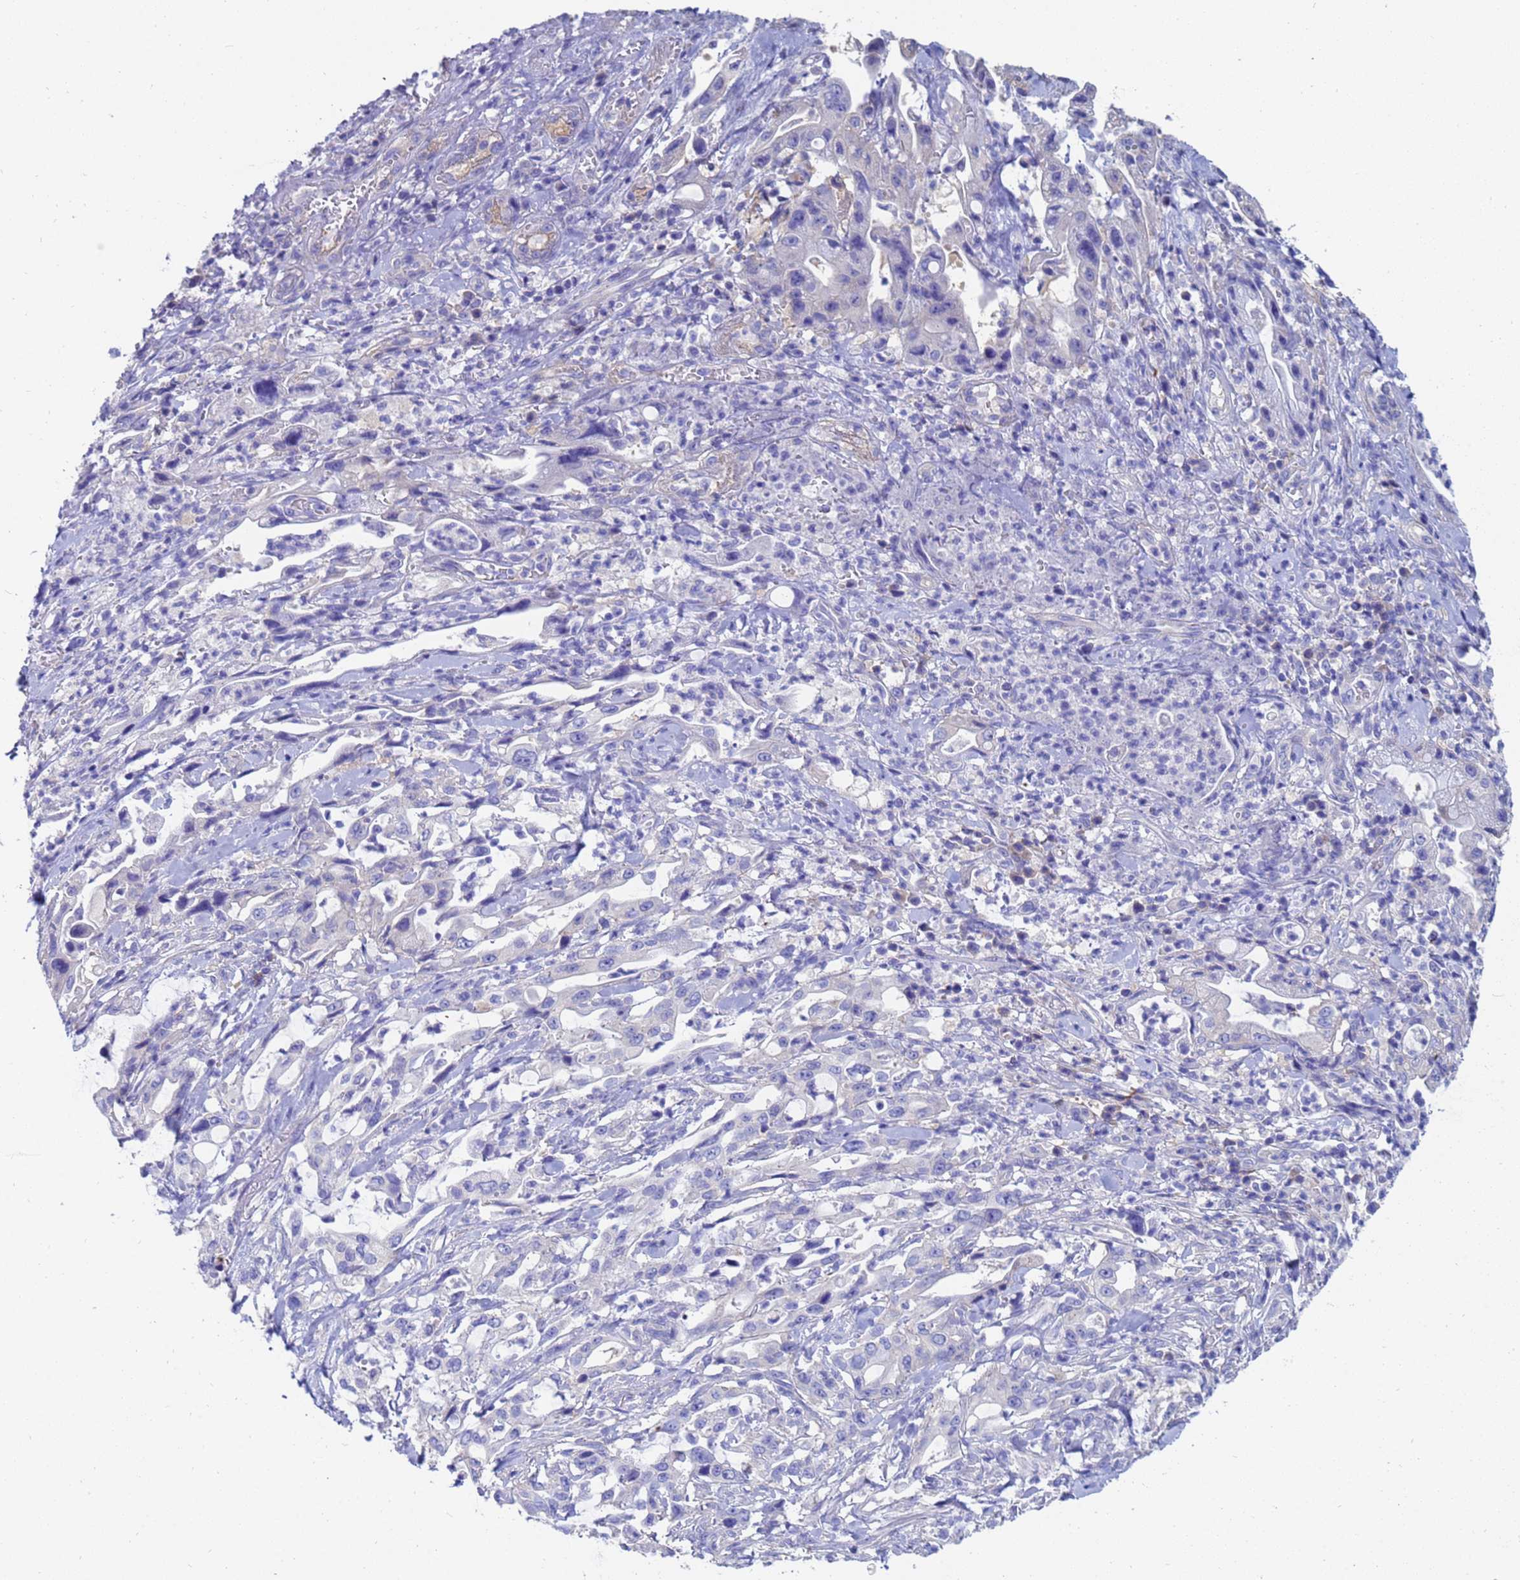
{"staining": {"intensity": "negative", "quantity": "none", "location": "none"}, "tissue": "pancreatic cancer", "cell_type": "Tumor cells", "image_type": "cancer", "snomed": [{"axis": "morphology", "description": "Adenocarcinoma, NOS"}, {"axis": "topography", "description": "Pancreas"}], "caption": "Adenocarcinoma (pancreatic) was stained to show a protein in brown. There is no significant staining in tumor cells.", "gene": "UBE2O", "patient": {"sex": "female", "age": 61}}